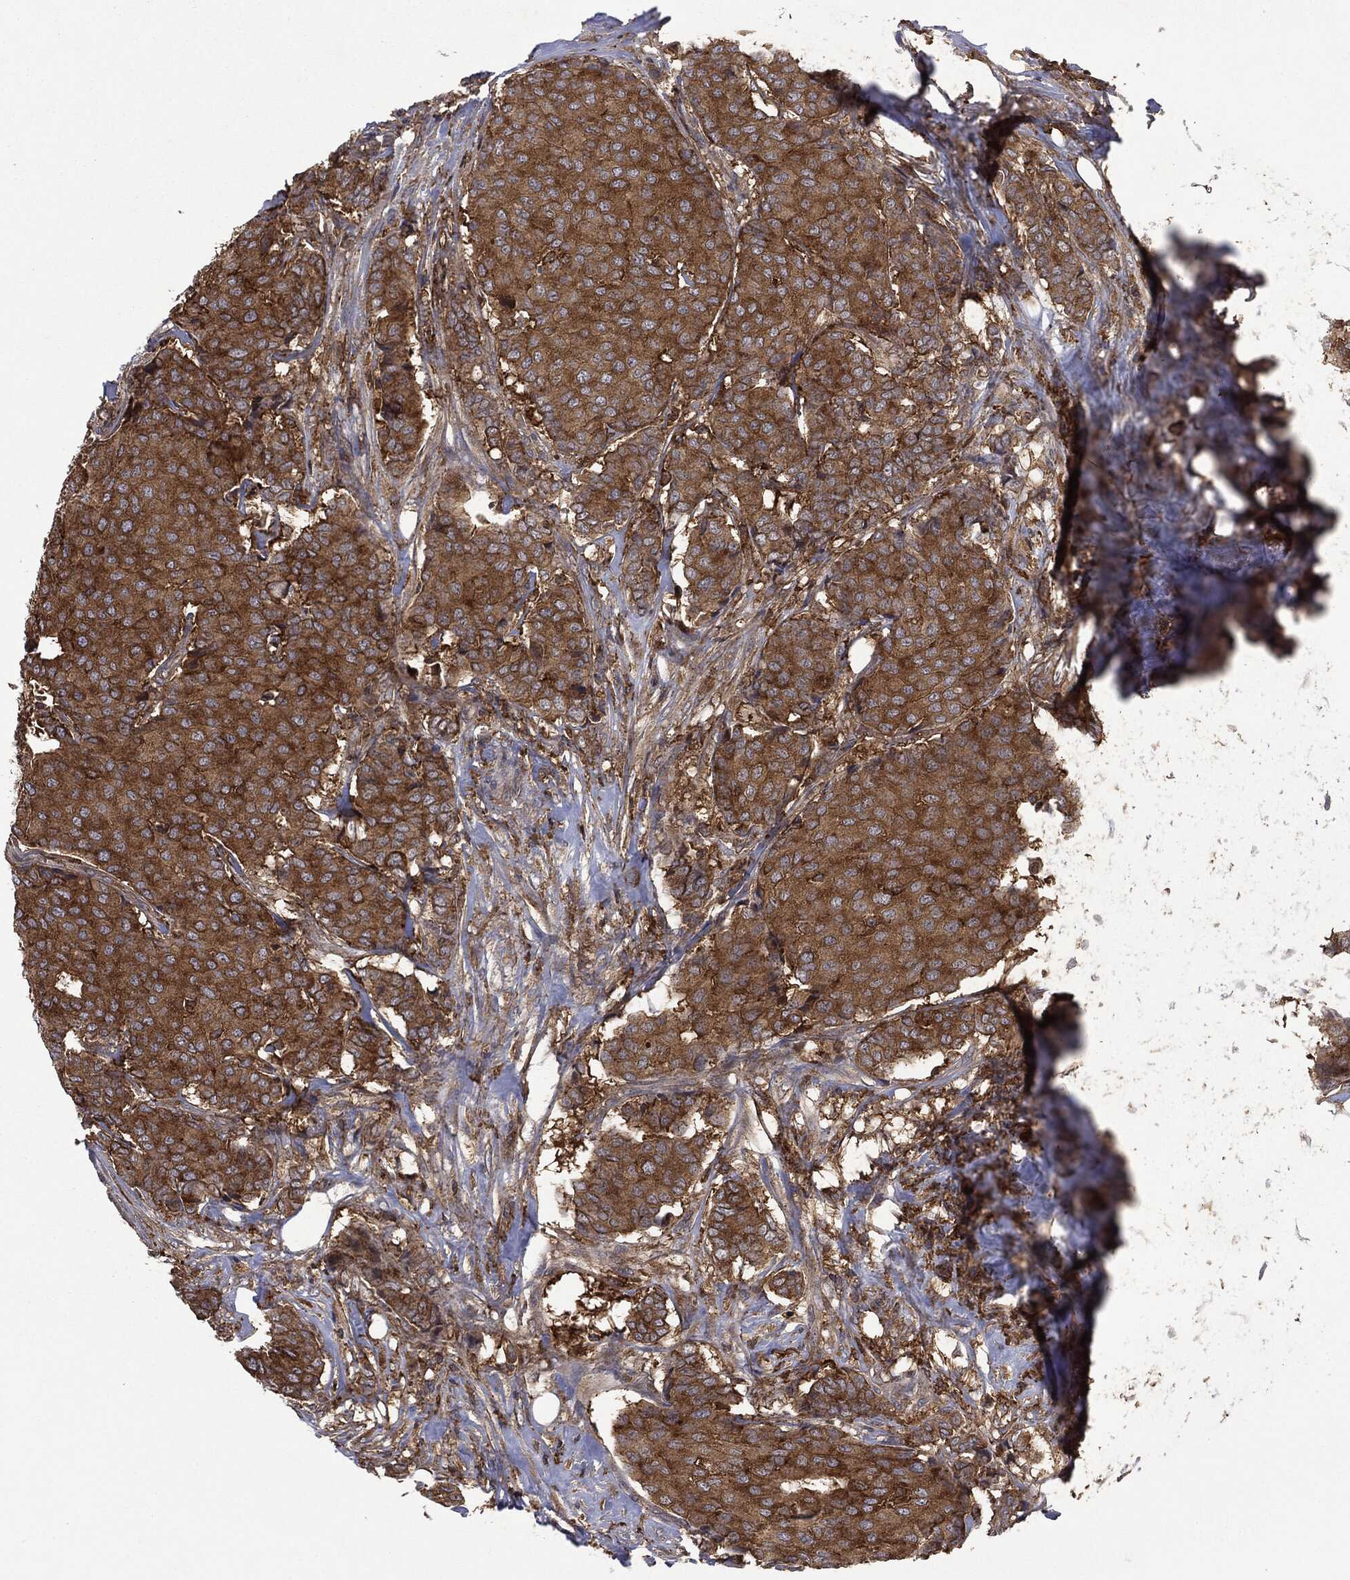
{"staining": {"intensity": "strong", "quantity": ">75%", "location": "cytoplasmic/membranous"}, "tissue": "breast cancer", "cell_type": "Tumor cells", "image_type": "cancer", "snomed": [{"axis": "morphology", "description": "Duct carcinoma"}, {"axis": "topography", "description": "Breast"}], "caption": "Brown immunohistochemical staining in human breast cancer shows strong cytoplasmic/membranous expression in approximately >75% of tumor cells.", "gene": "SNX5", "patient": {"sex": "female", "age": 75}}